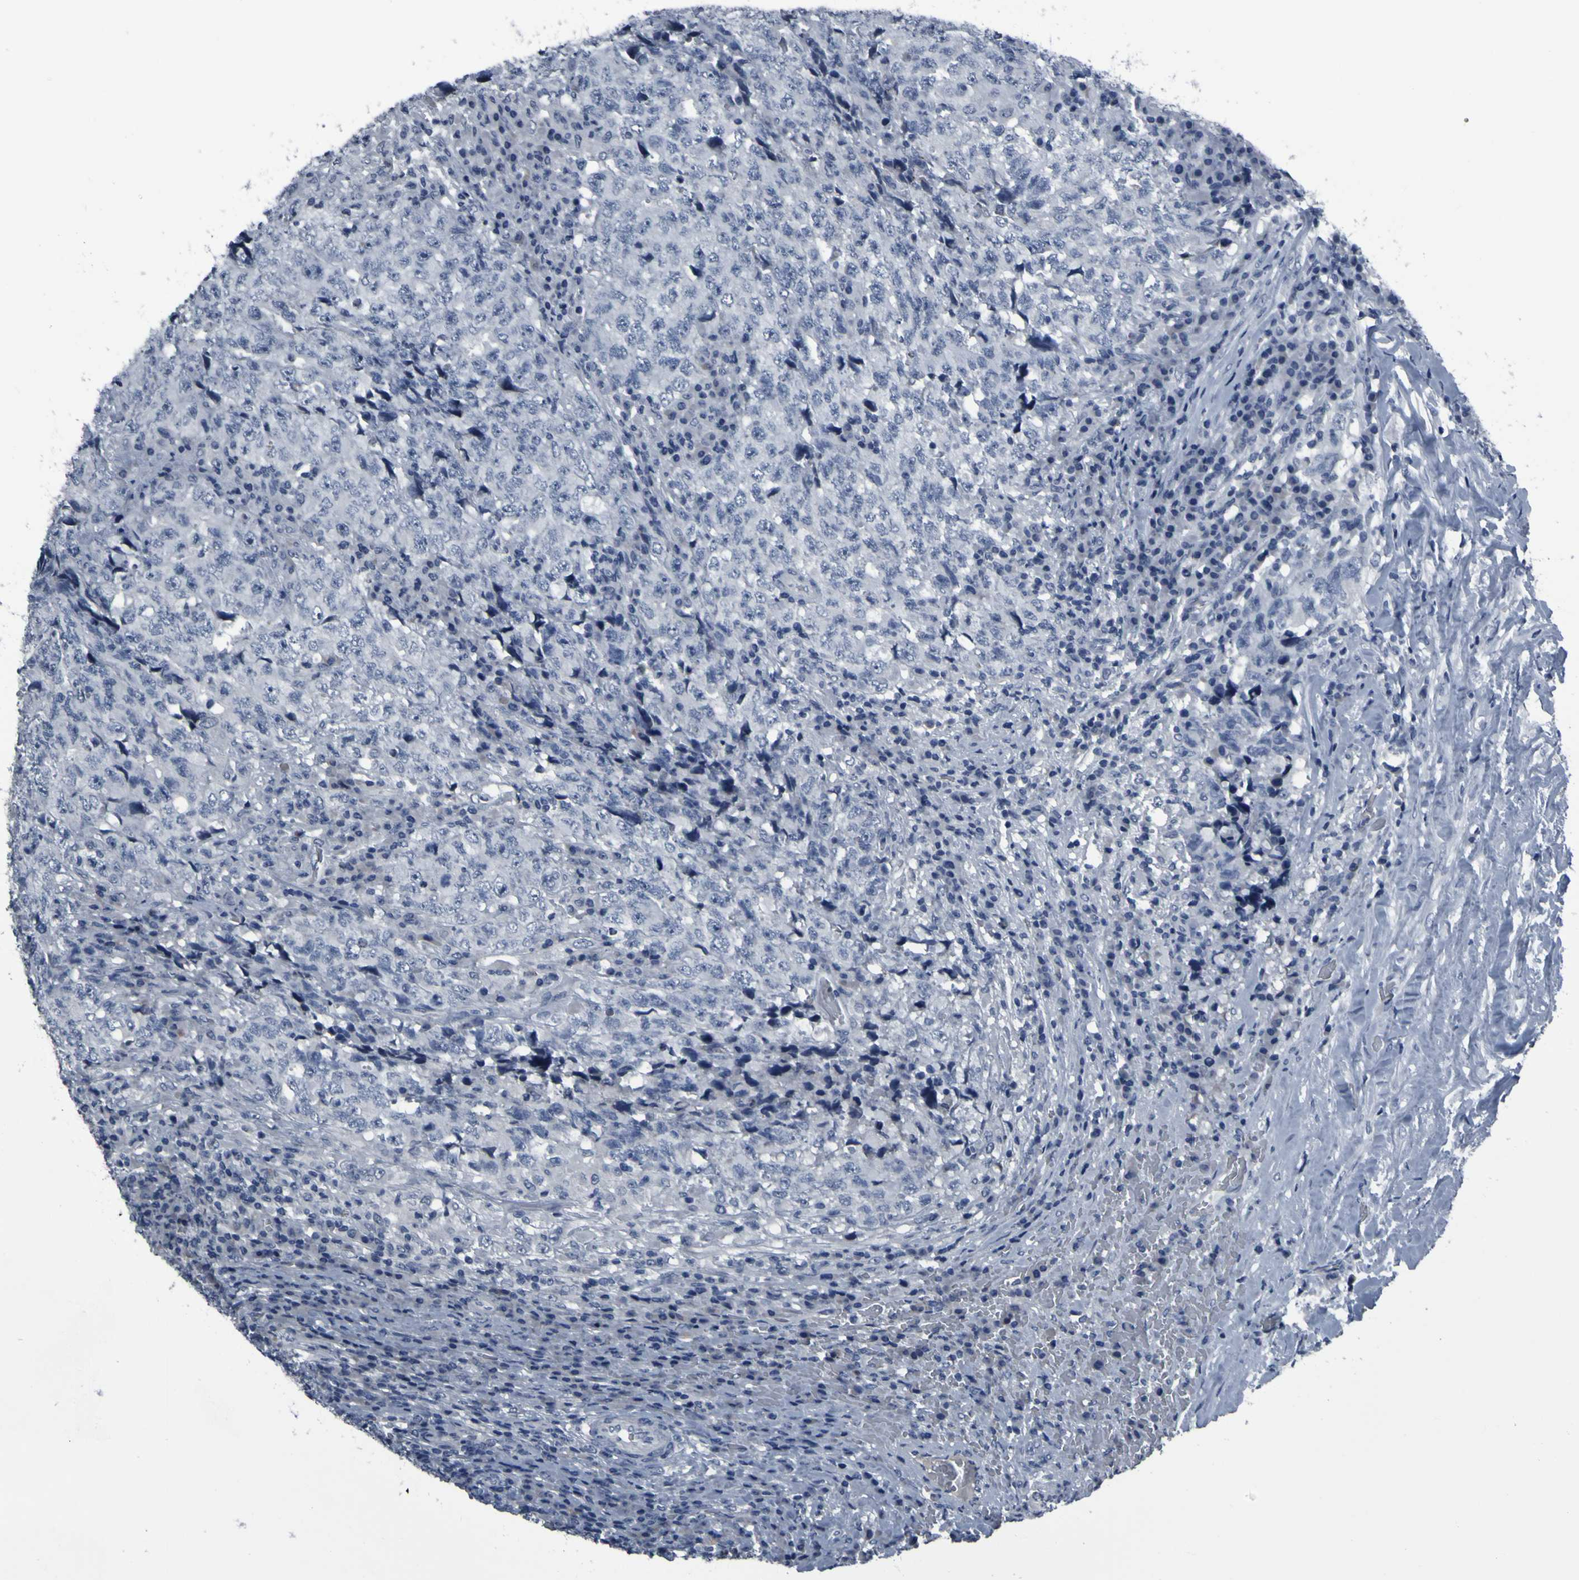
{"staining": {"intensity": "negative", "quantity": "none", "location": "none"}, "tissue": "testis cancer", "cell_type": "Tumor cells", "image_type": "cancer", "snomed": [{"axis": "morphology", "description": "Necrosis, NOS"}, {"axis": "morphology", "description": "Carcinoma, Embryonal, NOS"}, {"axis": "topography", "description": "Testis"}], "caption": "Immunohistochemistry micrograph of neoplastic tissue: testis cancer stained with DAB (3,3'-diaminobenzidine) exhibits no significant protein staining in tumor cells.", "gene": "OSTM1", "patient": {"sex": "male", "age": 19}}